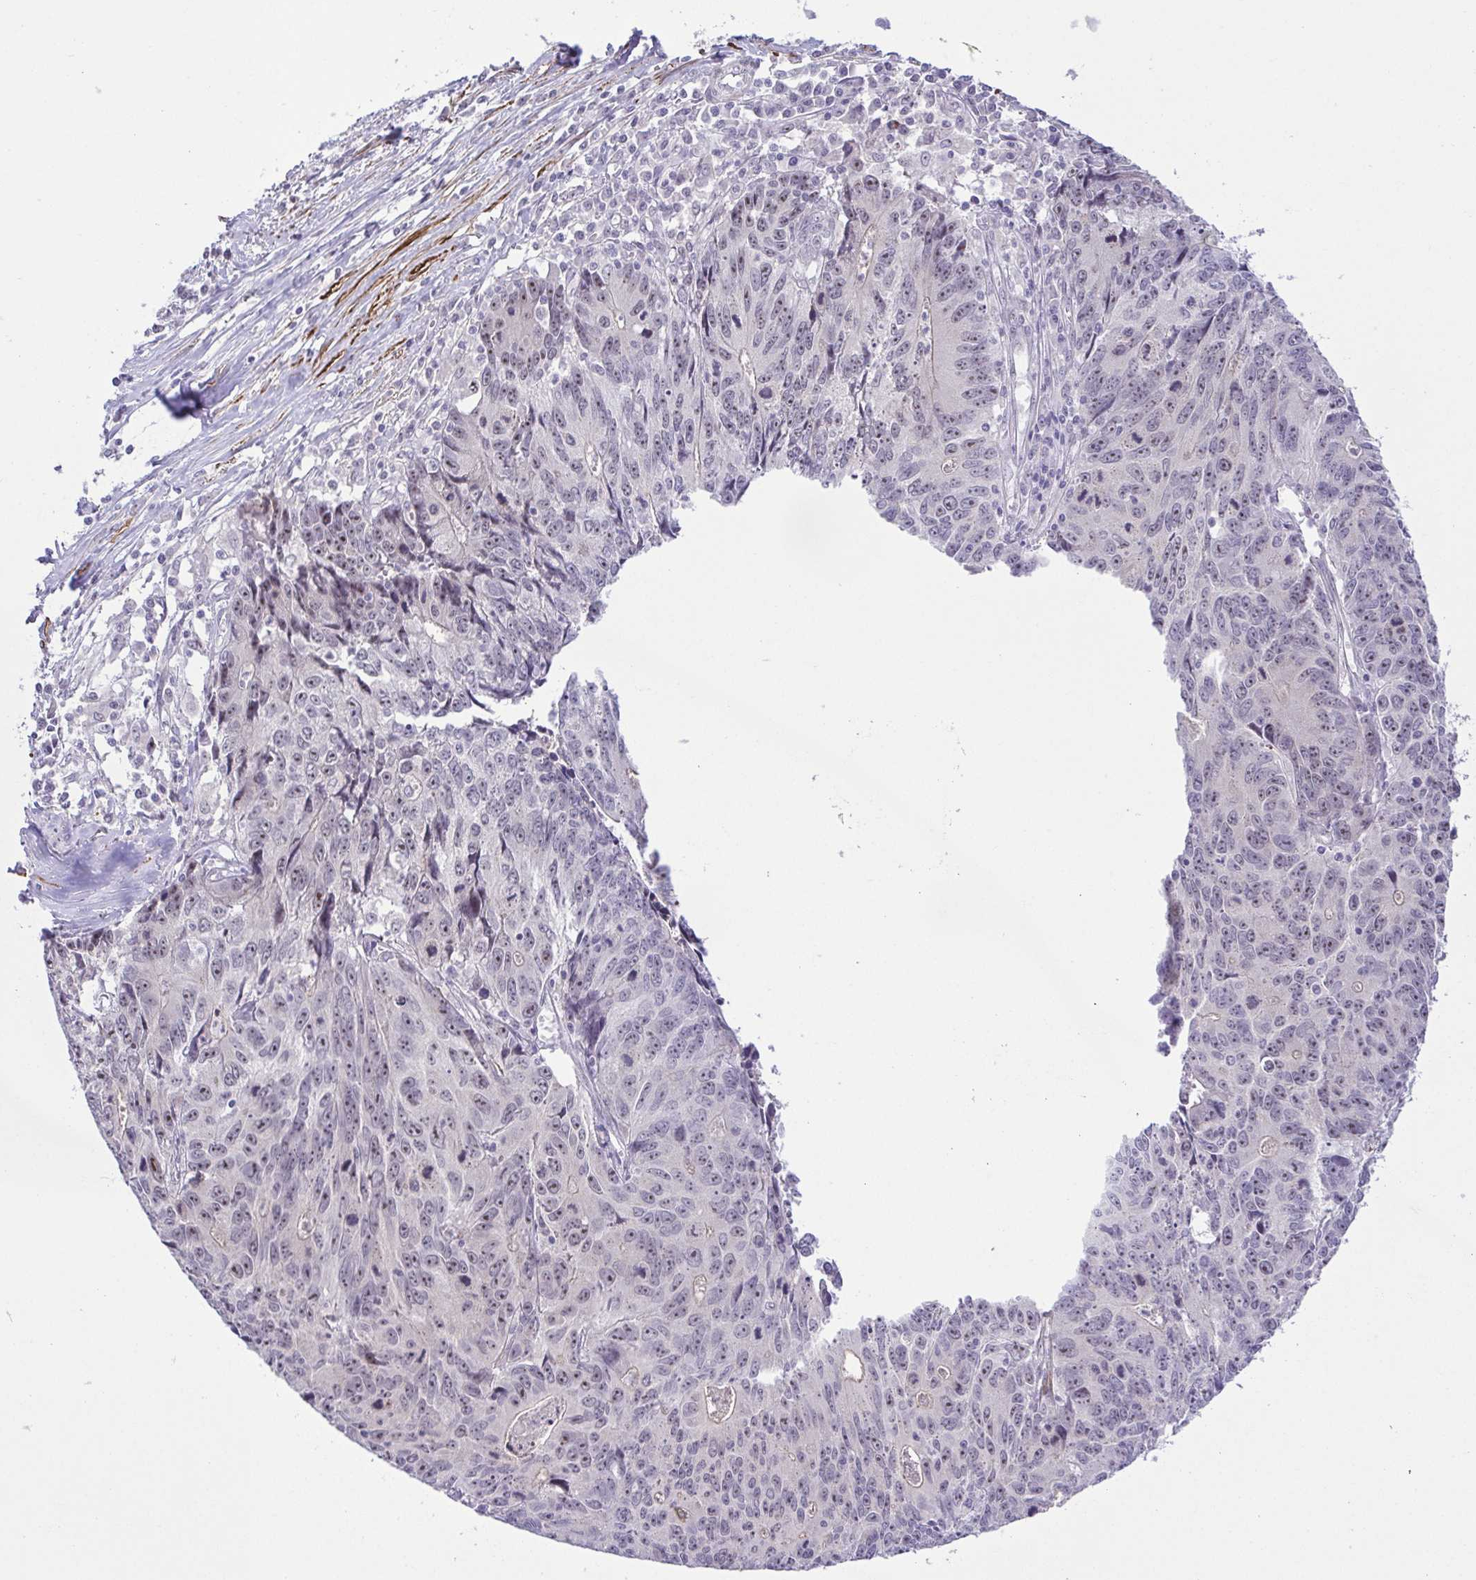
{"staining": {"intensity": "weak", "quantity": "<25%", "location": "nuclear"}, "tissue": "liver cancer", "cell_type": "Tumor cells", "image_type": "cancer", "snomed": [{"axis": "morphology", "description": "Cholangiocarcinoma"}, {"axis": "topography", "description": "Liver"}], "caption": "High magnification brightfield microscopy of liver cancer stained with DAB (brown) and counterstained with hematoxylin (blue): tumor cells show no significant positivity.", "gene": "RSL24D1", "patient": {"sex": "male", "age": 65}}